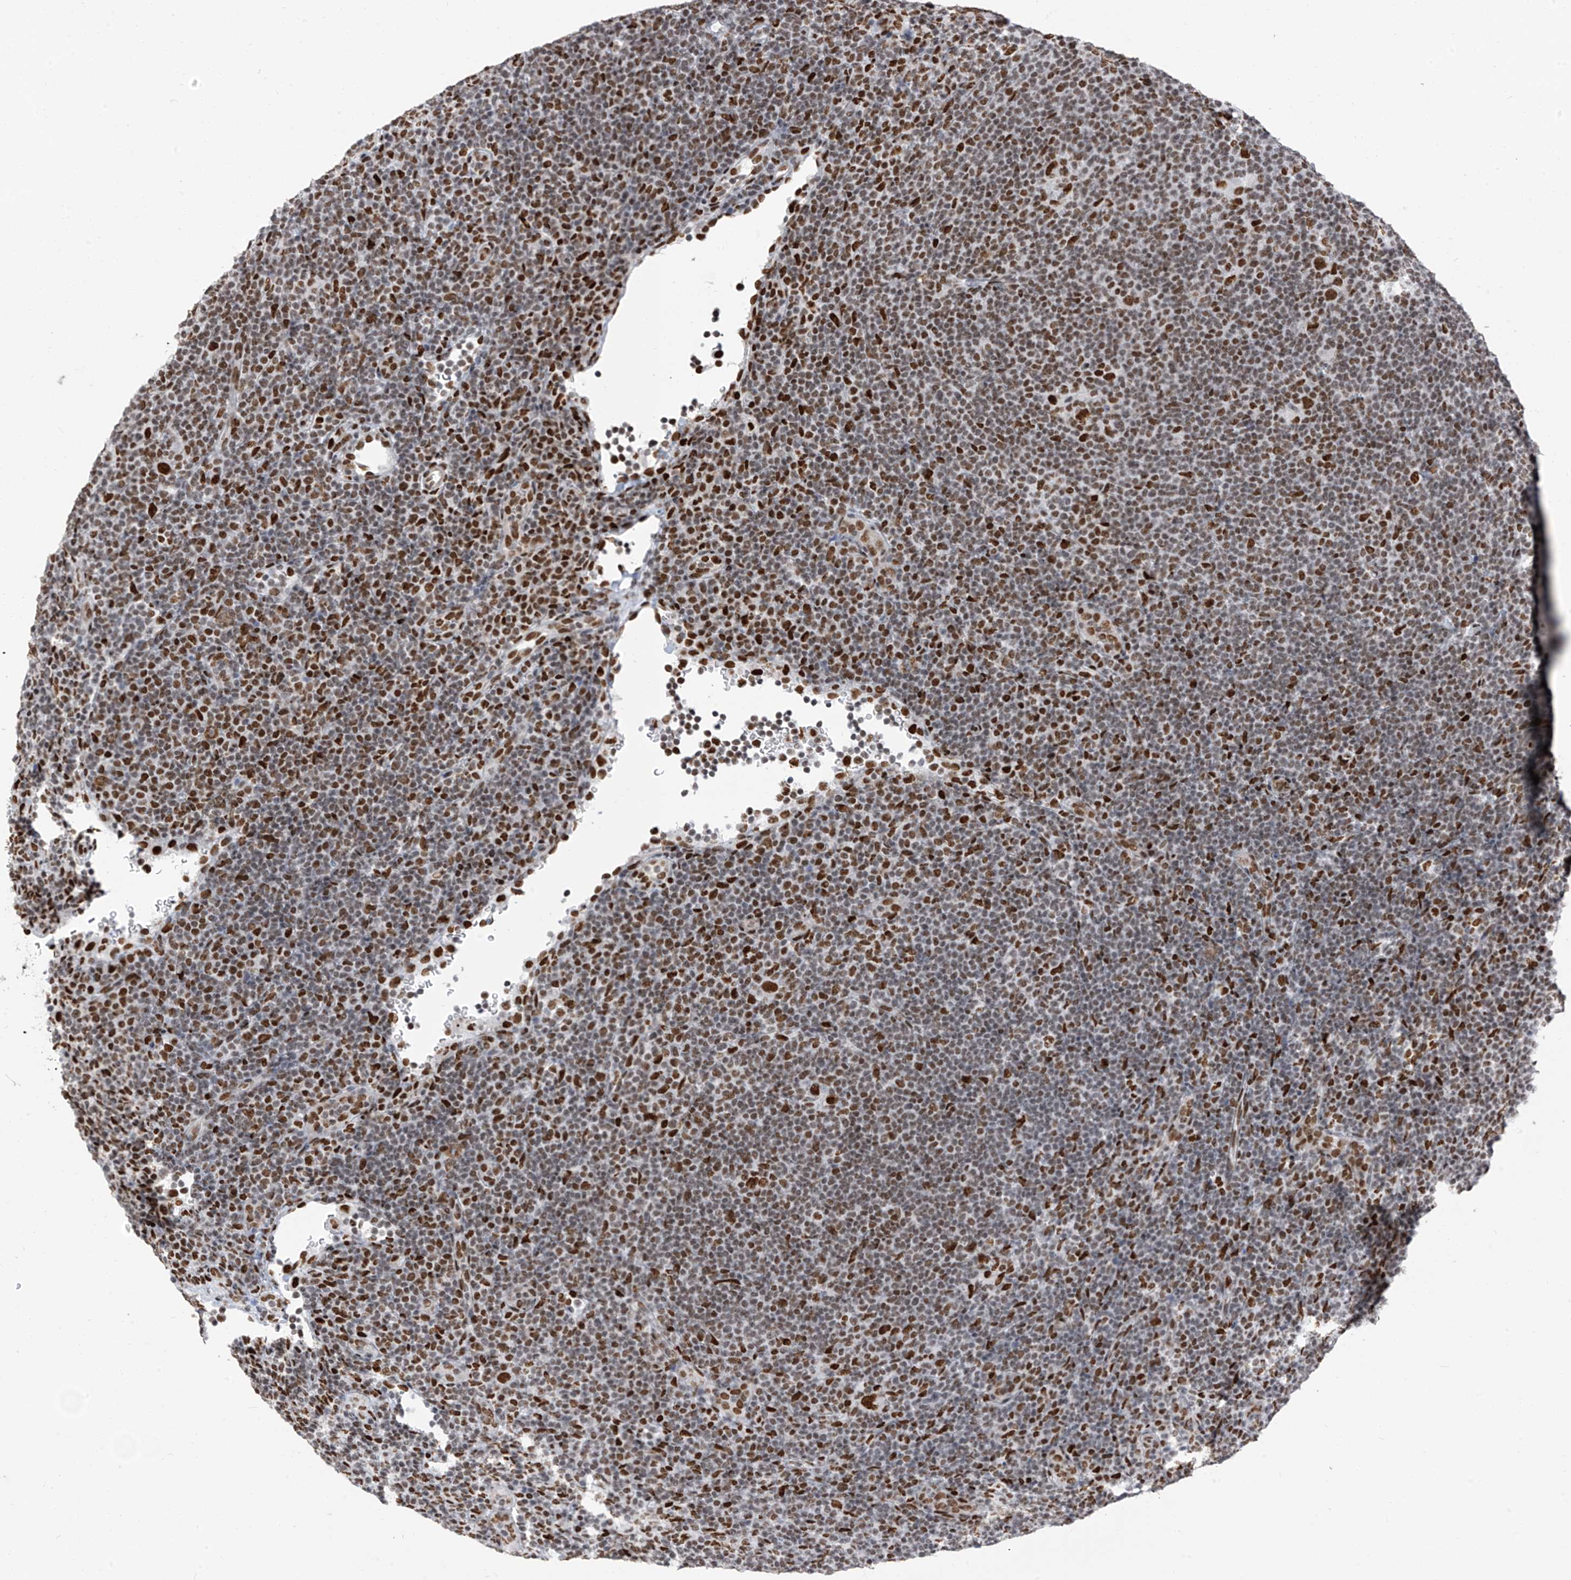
{"staining": {"intensity": "strong", "quantity": ">75%", "location": "nuclear"}, "tissue": "lymphoma", "cell_type": "Tumor cells", "image_type": "cancer", "snomed": [{"axis": "morphology", "description": "Hodgkin's disease, NOS"}, {"axis": "topography", "description": "Lymph node"}], "caption": "A brown stain shows strong nuclear expression of a protein in Hodgkin's disease tumor cells.", "gene": "KHSRP", "patient": {"sex": "female", "age": 57}}